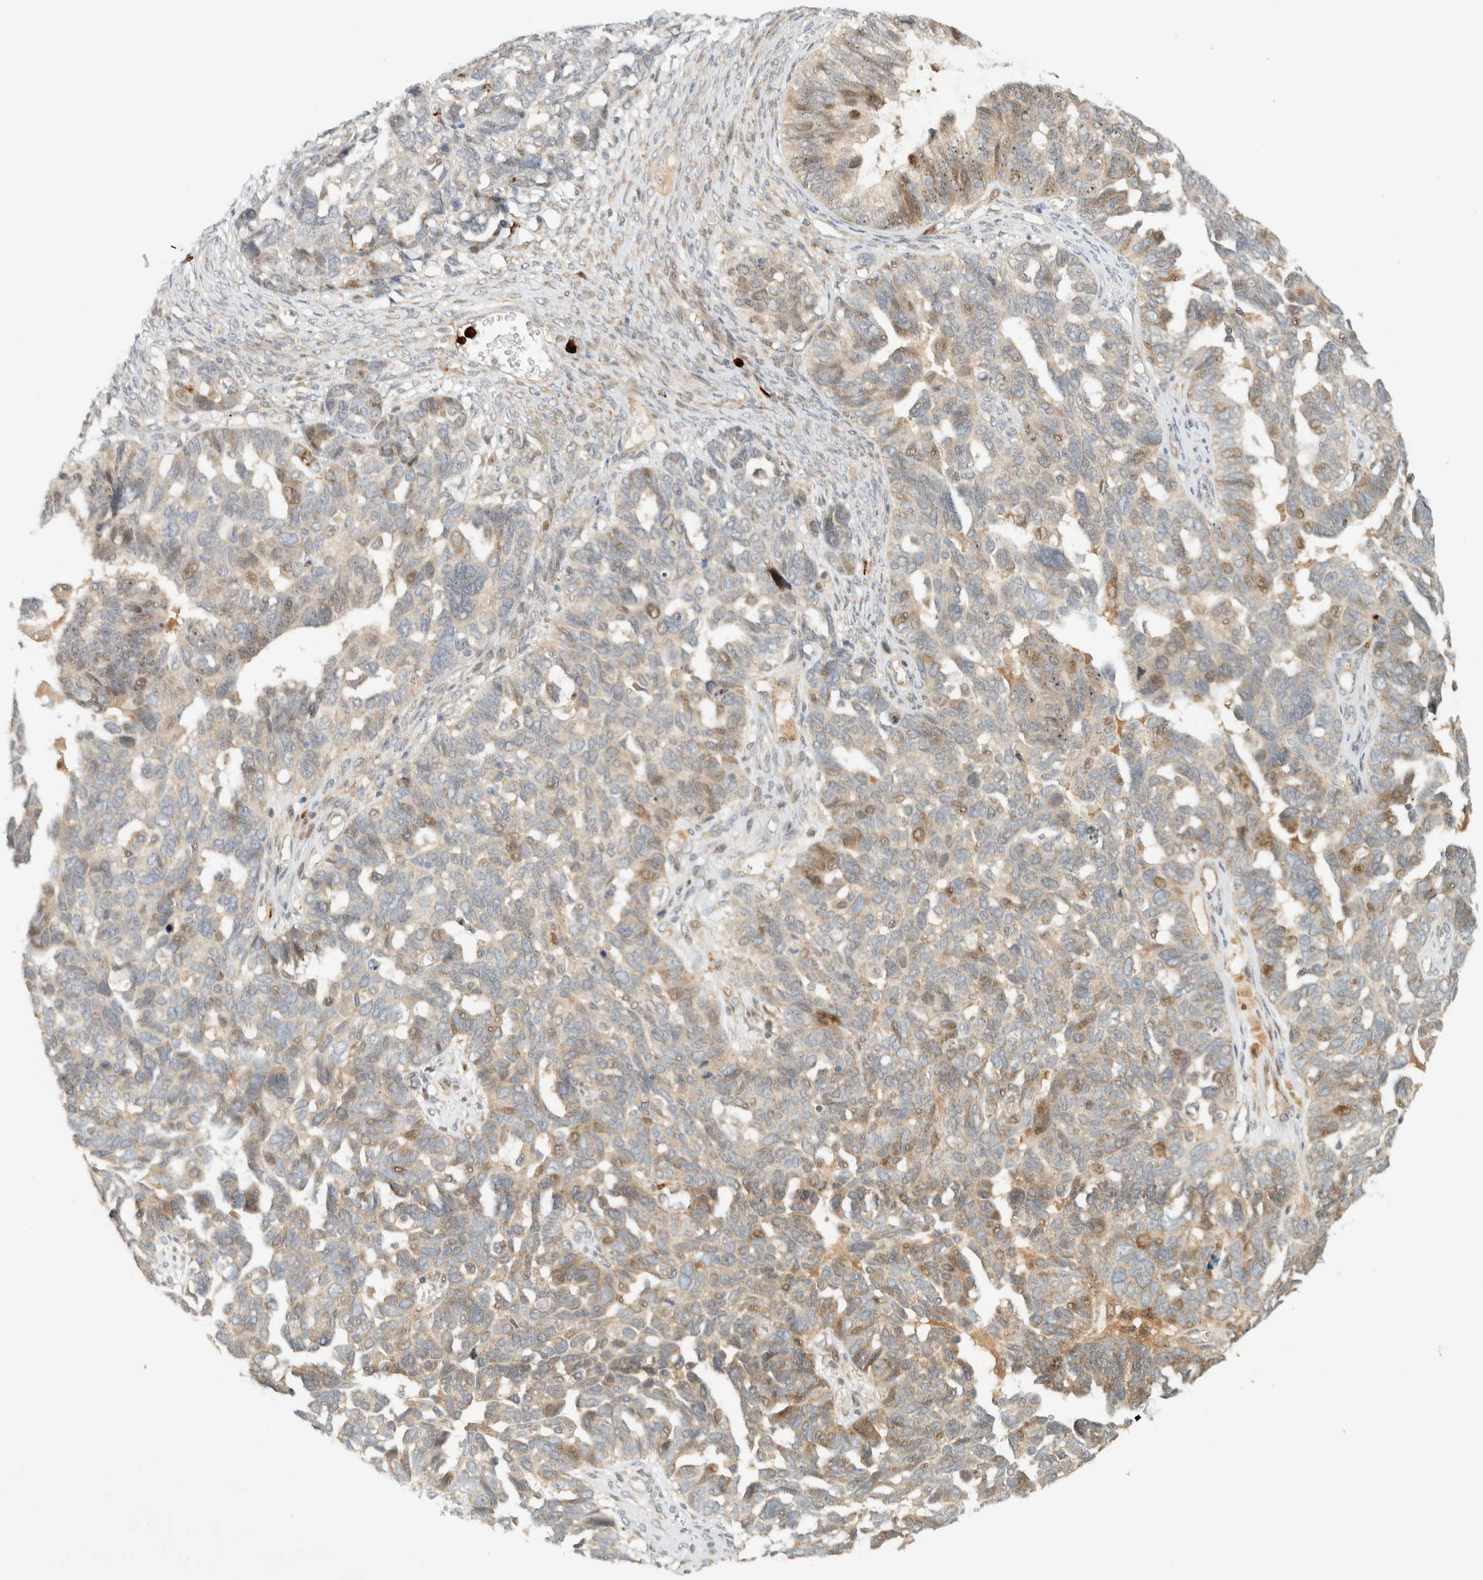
{"staining": {"intensity": "moderate", "quantity": "<25%", "location": "cytoplasmic/membranous"}, "tissue": "ovarian cancer", "cell_type": "Tumor cells", "image_type": "cancer", "snomed": [{"axis": "morphology", "description": "Cystadenocarcinoma, serous, NOS"}, {"axis": "topography", "description": "Ovary"}], "caption": "Immunohistochemical staining of human ovarian cancer displays low levels of moderate cytoplasmic/membranous expression in approximately <25% of tumor cells.", "gene": "CCDC171", "patient": {"sex": "female", "age": 79}}